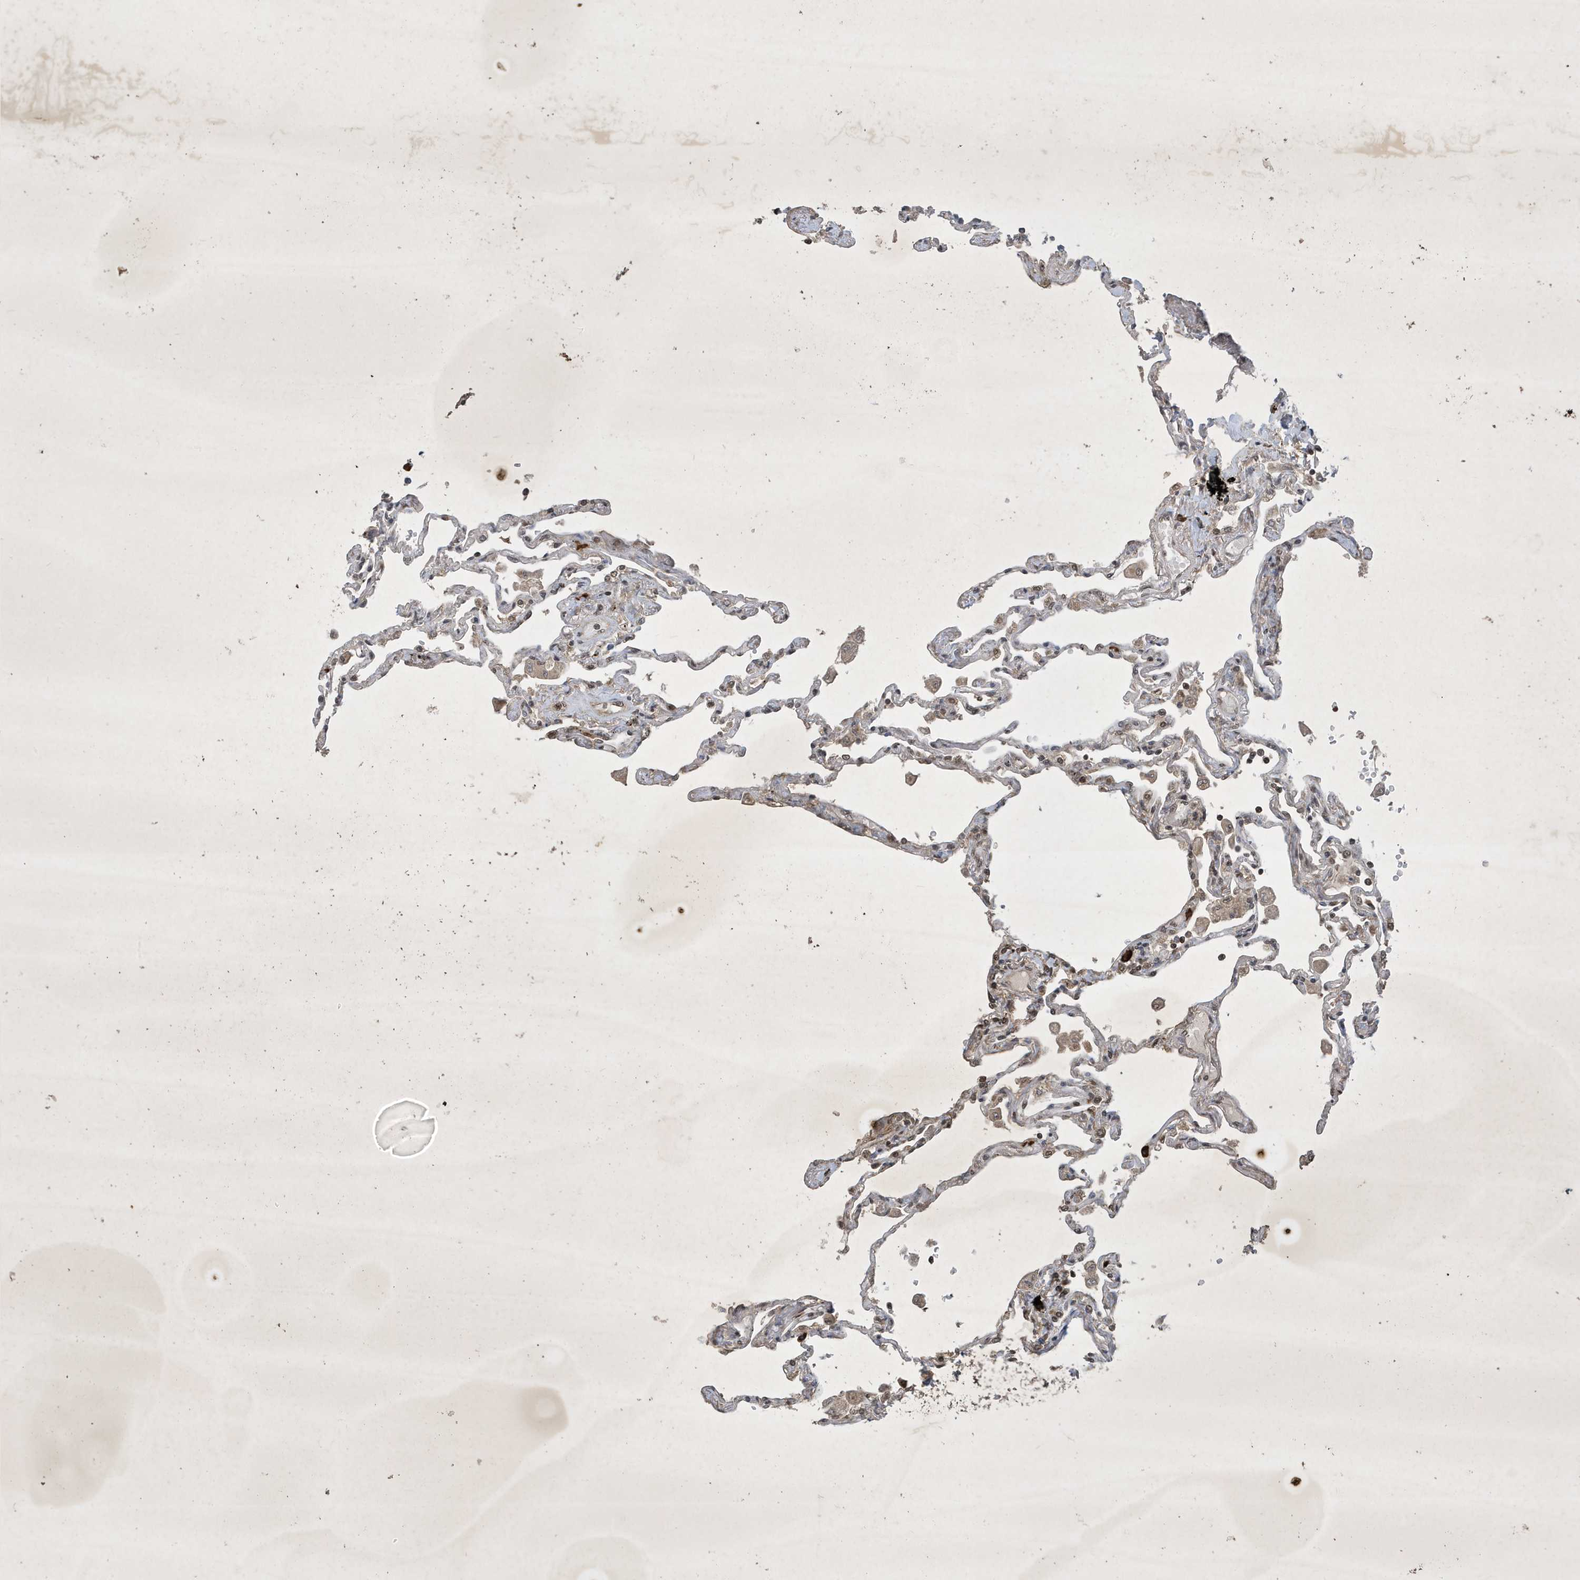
{"staining": {"intensity": "moderate", "quantity": "25%-75%", "location": "cytoplasmic/membranous,nuclear"}, "tissue": "lung", "cell_type": "Alveolar cells", "image_type": "normal", "snomed": [{"axis": "morphology", "description": "Normal tissue, NOS"}, {"axis": "topography", "description": "Lung"}], "caption": "Human lung stained with a brown dye shows moderate cytoplasmic/membranous,nuclear positive expression in about 25%-75% of alveolar cells.", "gene": "STX10", "patient": {"sex": "female", "age": 67}}